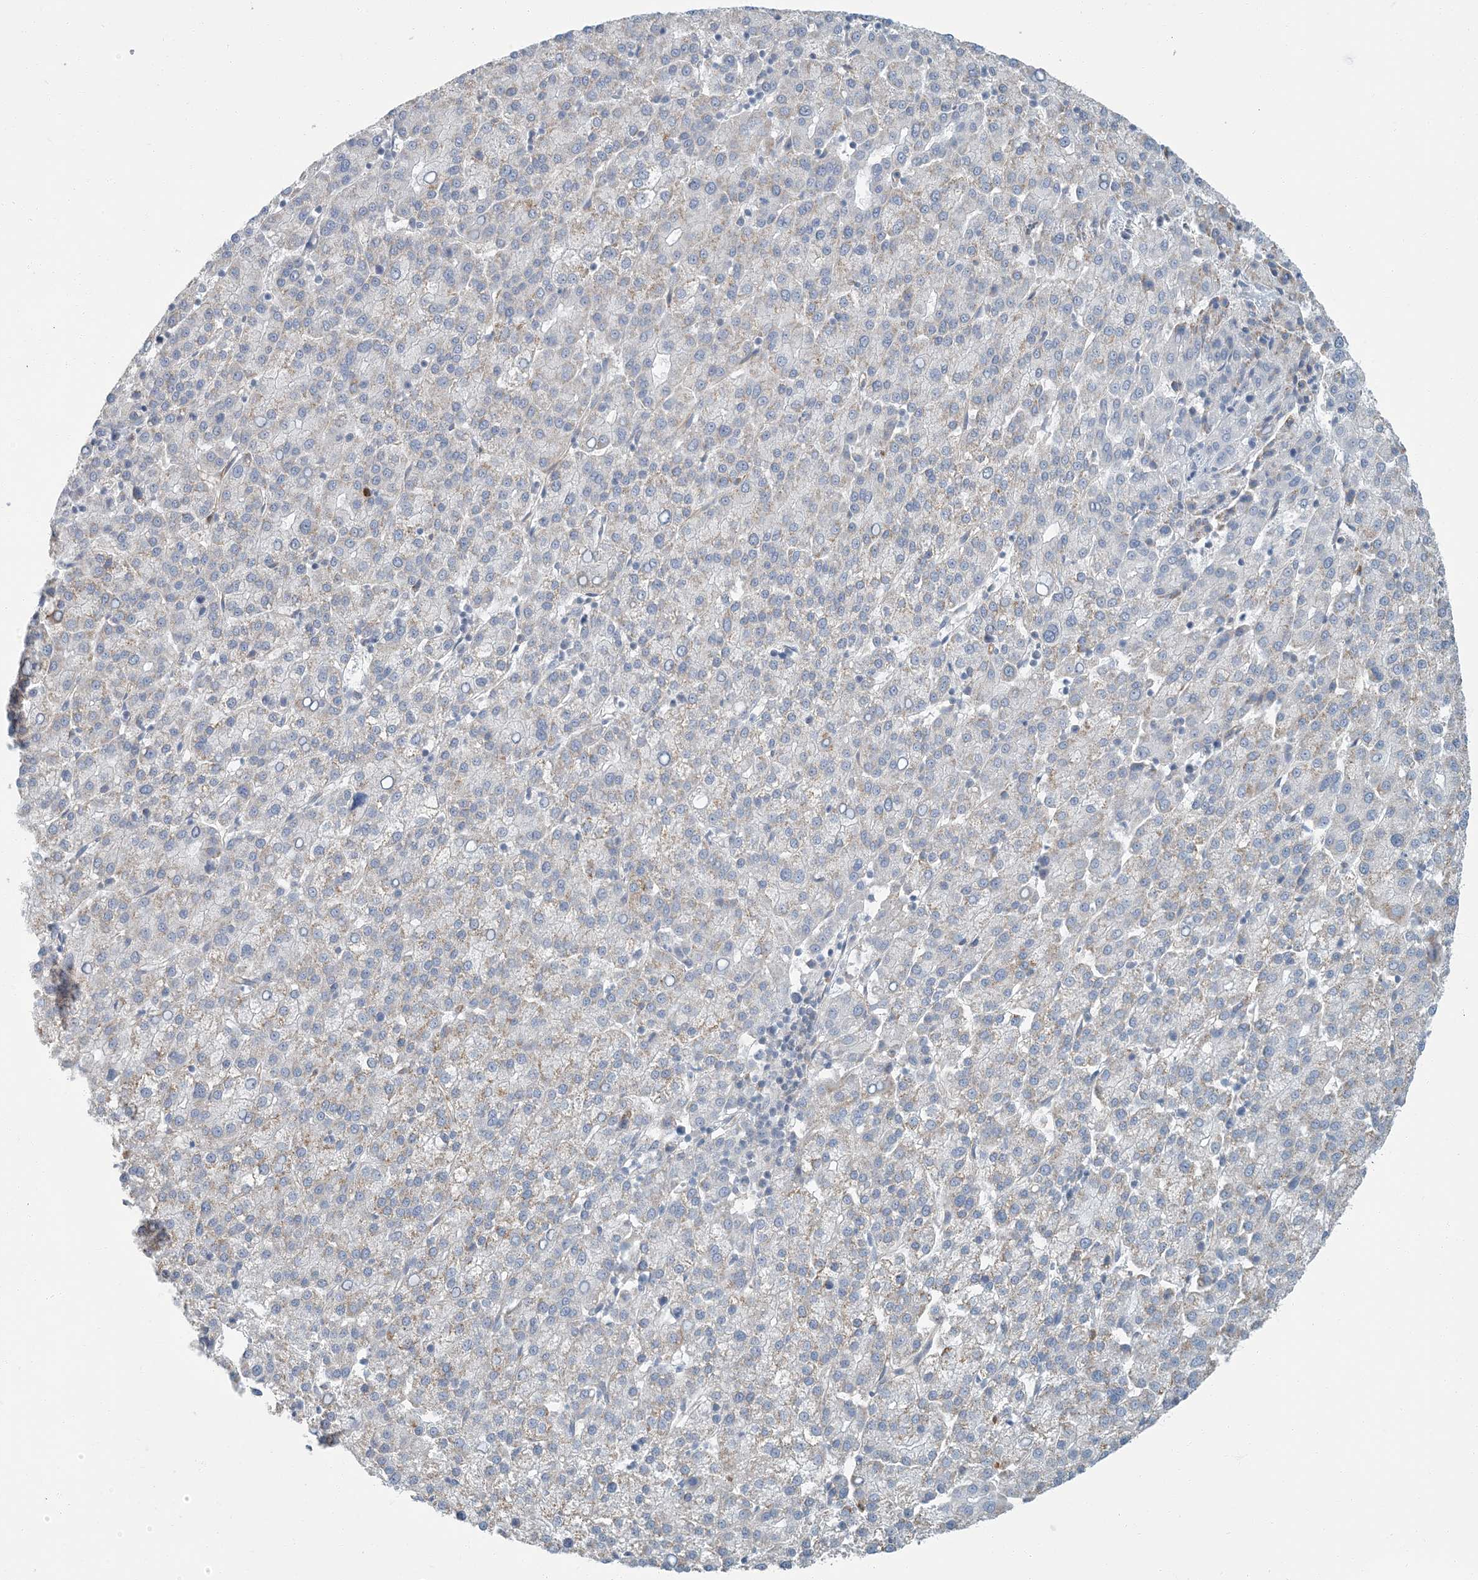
{"staining": {"intensity": "negative", "quantity": "none", "location": "none"}, "tissue": "liver cancer", "cell_type": "Tumor cells", "image_type": "cancer", "snomed": [{"axis": "morphology", "description": "Carcinoma, Hepatocellular, NOS"}, {"axis": "topography", "description": "Liver"}], "caption": "Human liver hepatocellular carcinoma stained for a protein using IHC shows no positivity in tumor cells.", "gene": "EPHA4", "patient": {"sex": "female", "age": 58}}